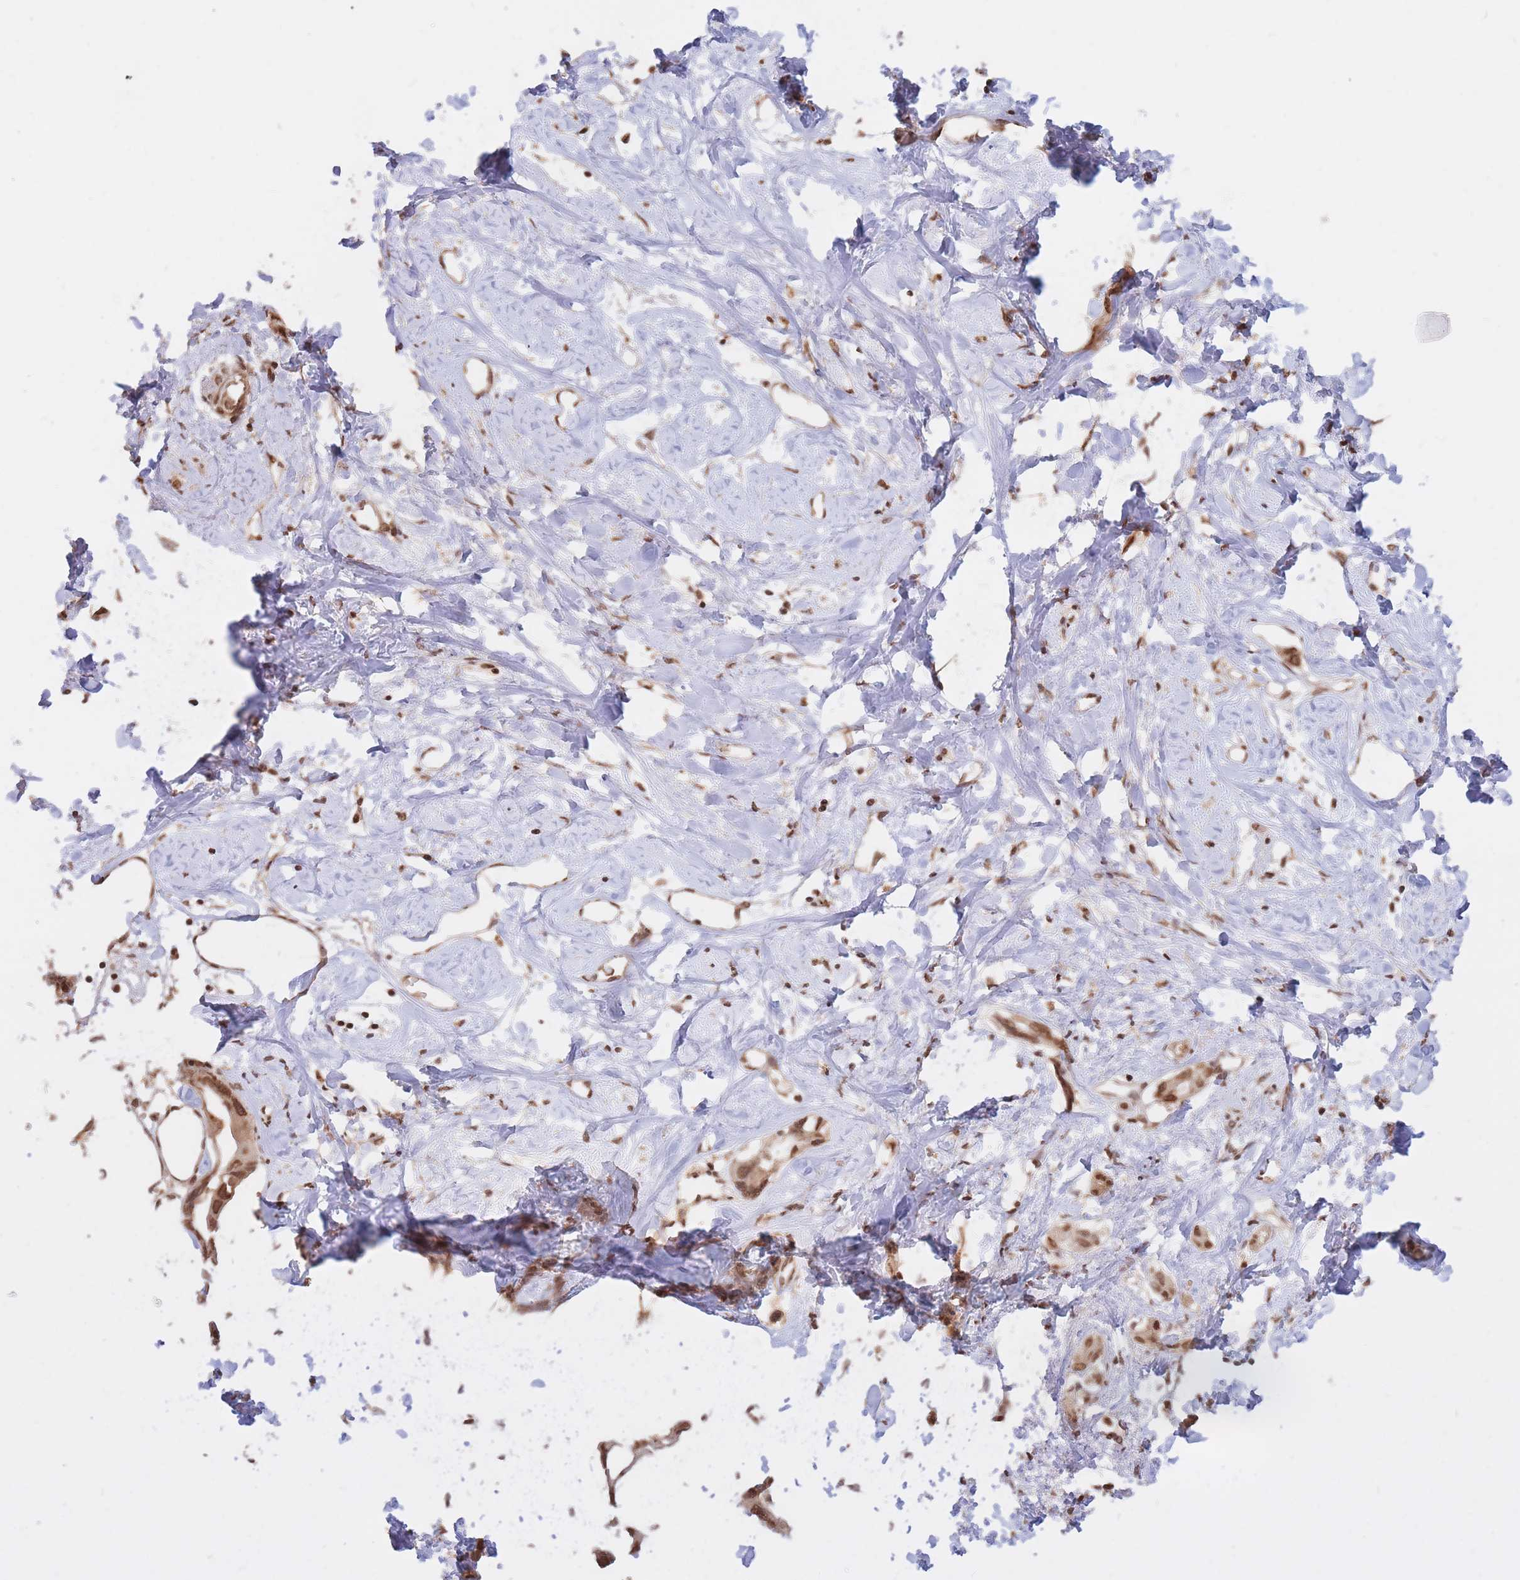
{"staining": {"intensity": "moderate", "quantity": ">75%", "location": "cytoplasmic/membranous,nuclear"}, "tissue": "liver cancer", "cell_type": "Tumor cells", "image_type": "cancer", "snomed": [{"axis": "morphology", "description": "Cholangiocarcinoma"}, {"axis": "topography", "description": "Liver"}], "caption": "IHC (DAB) staining of human cholangiocarcinoma (liver) shows moderate cytoplasmic/membranous and nuclear protein expression in approximately >75% of tumor cells.", "gene": "SRA1", "patient": {"sex": "male", "age": 59}}